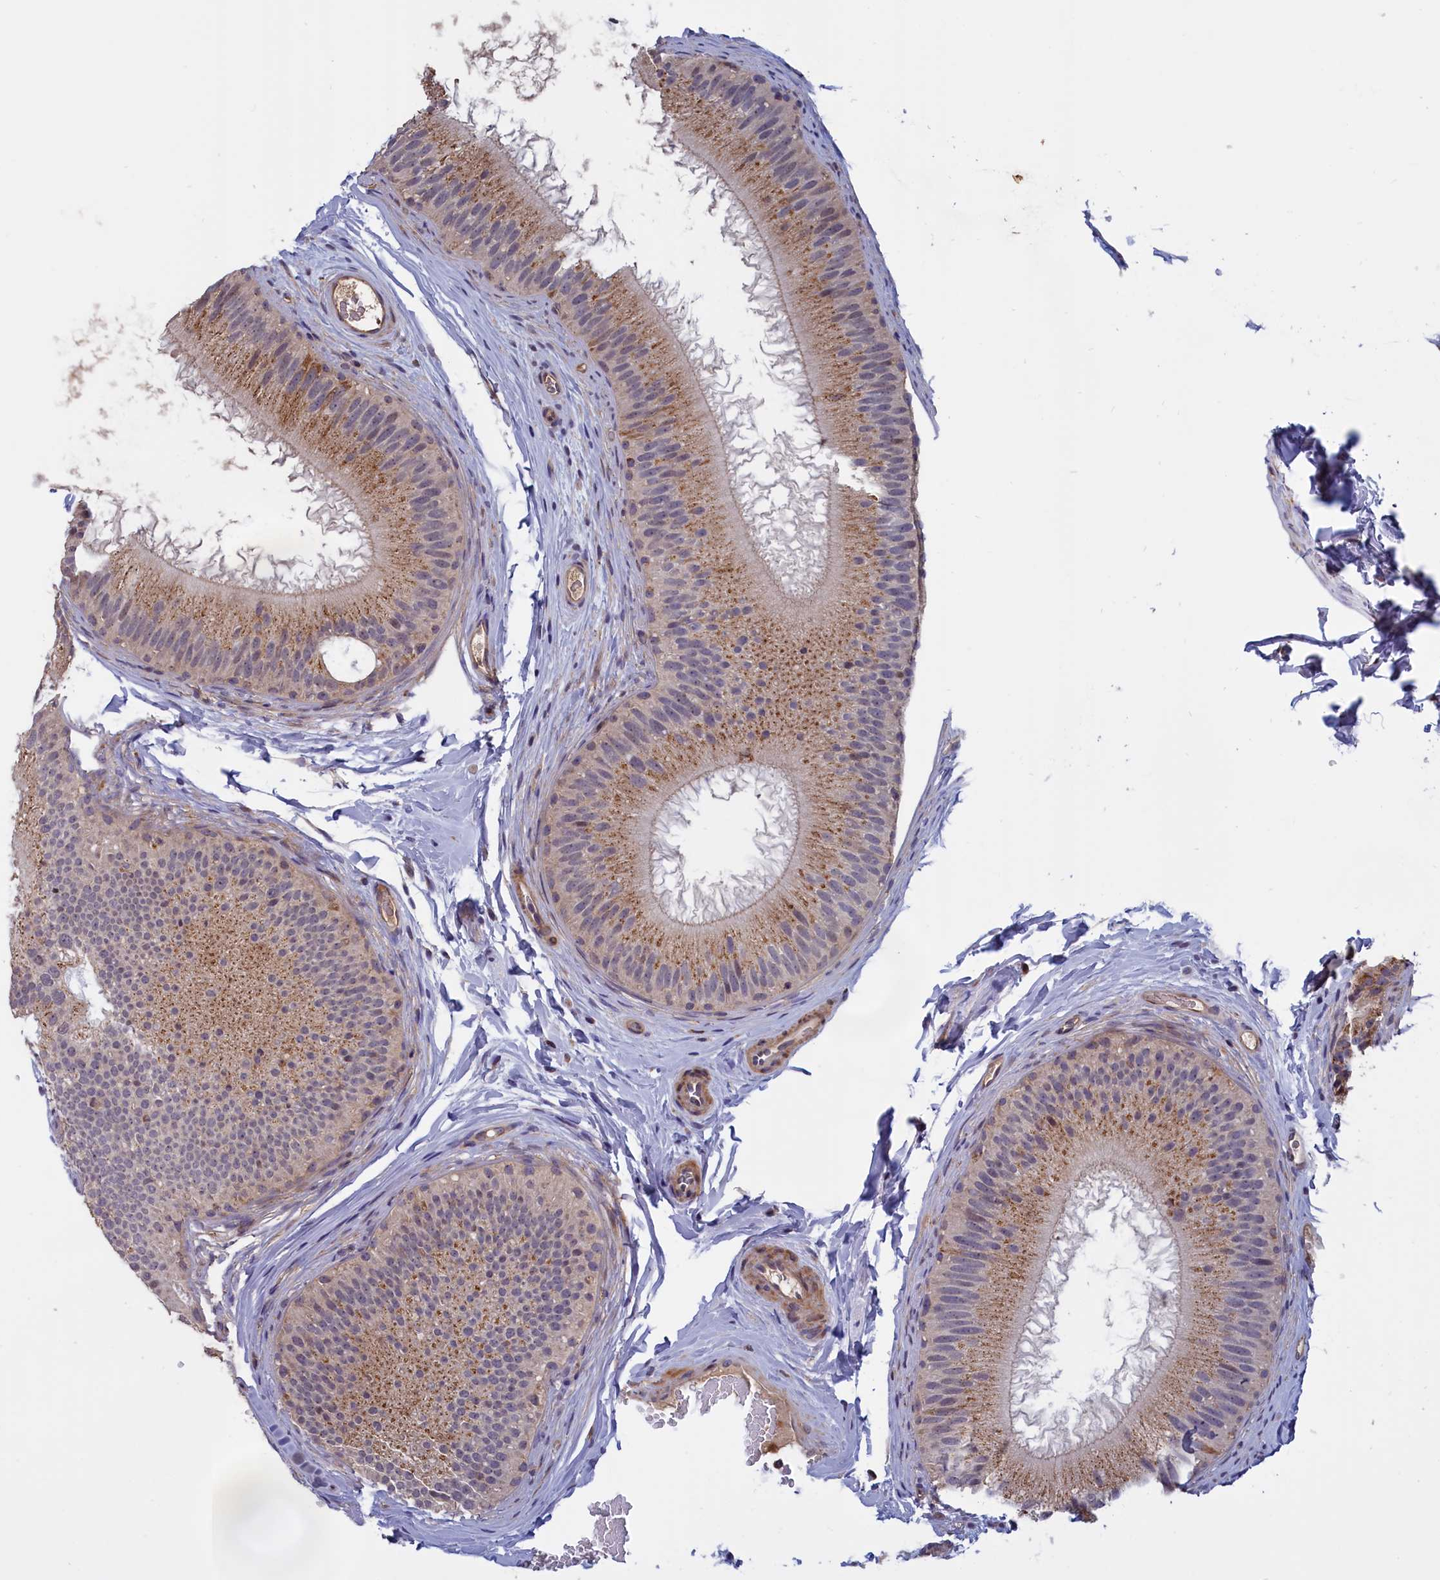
{"staining": {"intensity": "moderate", "quantity": "25%-75%", "location": "cytoplasmic/membranous"}, "tissue": "epididymis", "cell_type": "Glandular cells", "image_type": "normal", "snomed": [{"axis": "morphology", "description": "Normal tissue, NOS"}, {"axis": "topography", "description": "Epididymis"}], "caption": "Protein staining of benign epididymis exhibits moderate cytoplasmic/membranous expression in approximately 25%-75% of glandular cells.", "gene": "EPB41L4B", "patient": {"sex": "male", "age": 45}}